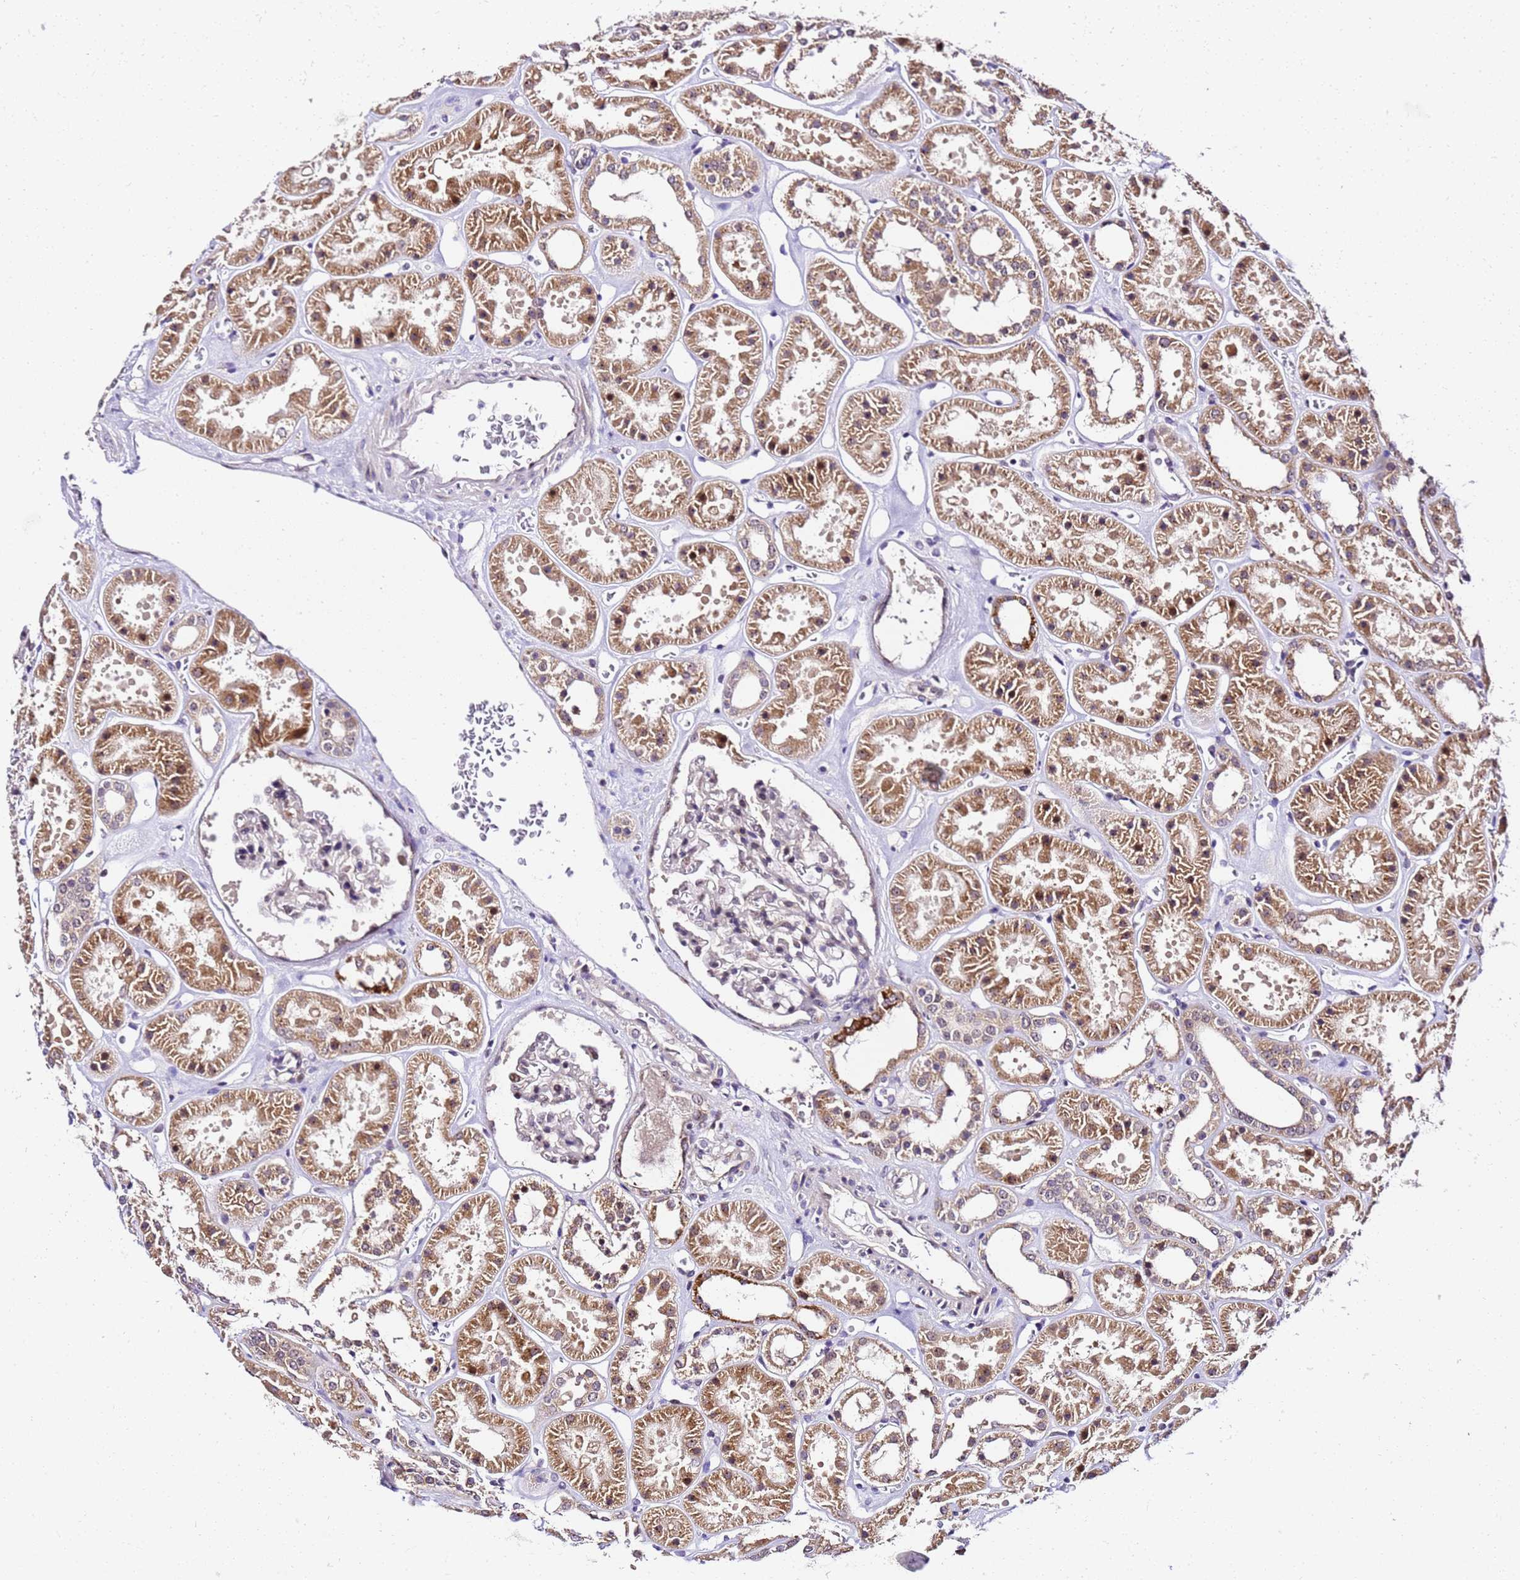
{"staining": {"intensity": "moderate", "quantity": "<25%", "location": "cytoplasmic/membranous,nuclear"}, "tissue": "kidney", "cell_type": "Cells in glomeruli", "image_type": "normal", "snomed": [{"axis": "morphology", "description": "Normal tissue, NOS"}, {"axis": "topography", "description": "Kidney"}], "caption": "Benign kidney was stained to show a protein in brown. There is low levels of moderate cytoplasmic/membranous,nuclear staining in approximately <25% of cells in glomeruli.", "gene": "SLX4IP", "patient": {"sex": "female", "age": 41}}